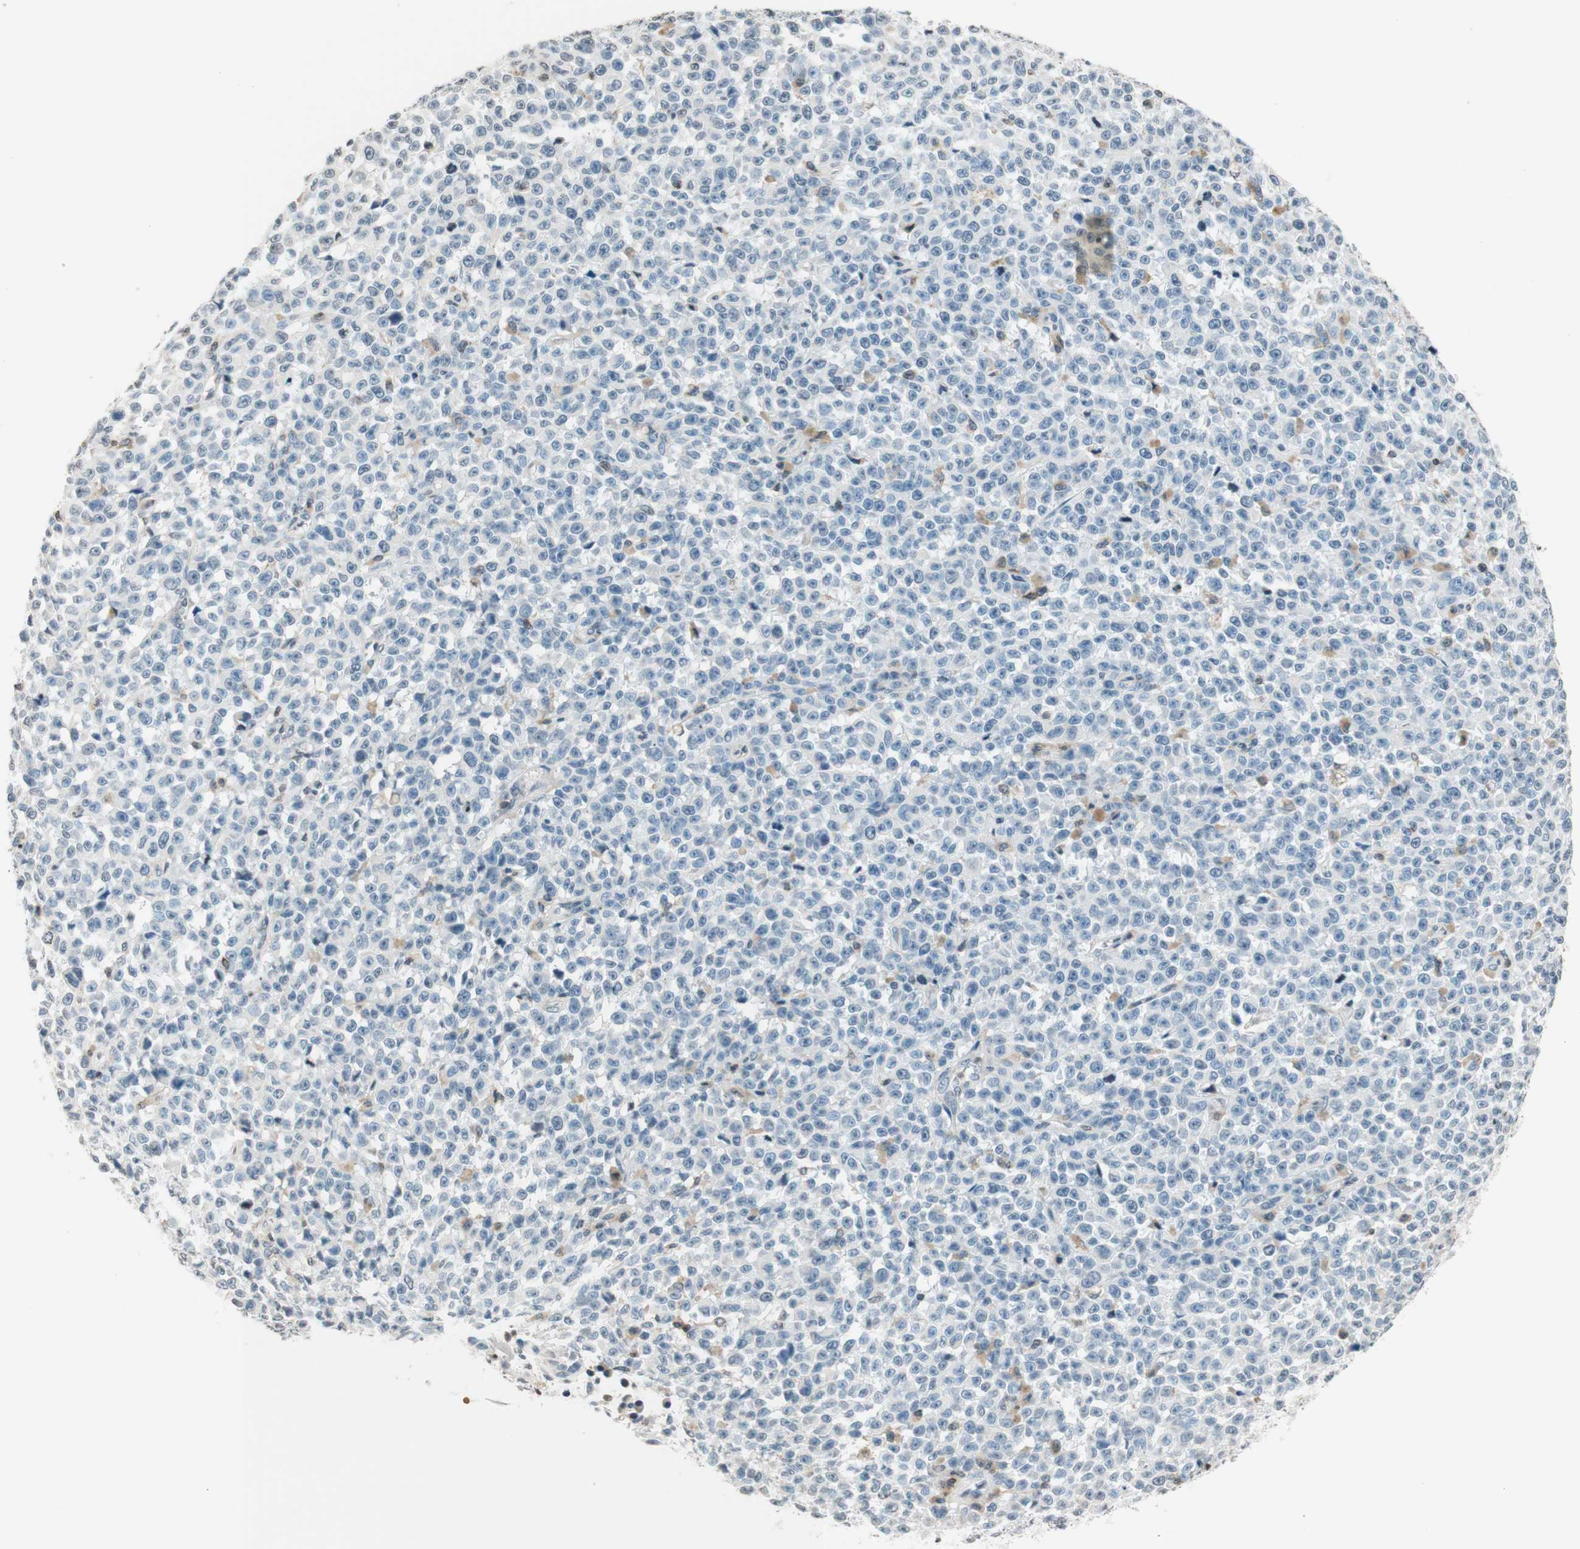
{"staining": {"intensity": "negative", "quantity": "none", "location": "none"}, "tissue": "melanoma", "cell_type": "Tumor cells", "image_type": "cancer", "snomed": [{"axis": "morphology", "description": "Malignant melanoma, NOS"}, {"axis": "topography", "description": "Skin"}], "caption": "This photomicrograph is of malignant melanoma stained with immunohistochemistry to label a protein in brown with the nuclei are counter-stained blue. There is no expression in tumor cells. (Brightfield microscopy of DAB (3,3'-diaminobenzidine) IHC at high magnification).", "gene": "WIPF1", "patient": {"sex": "female", "age": 82}}